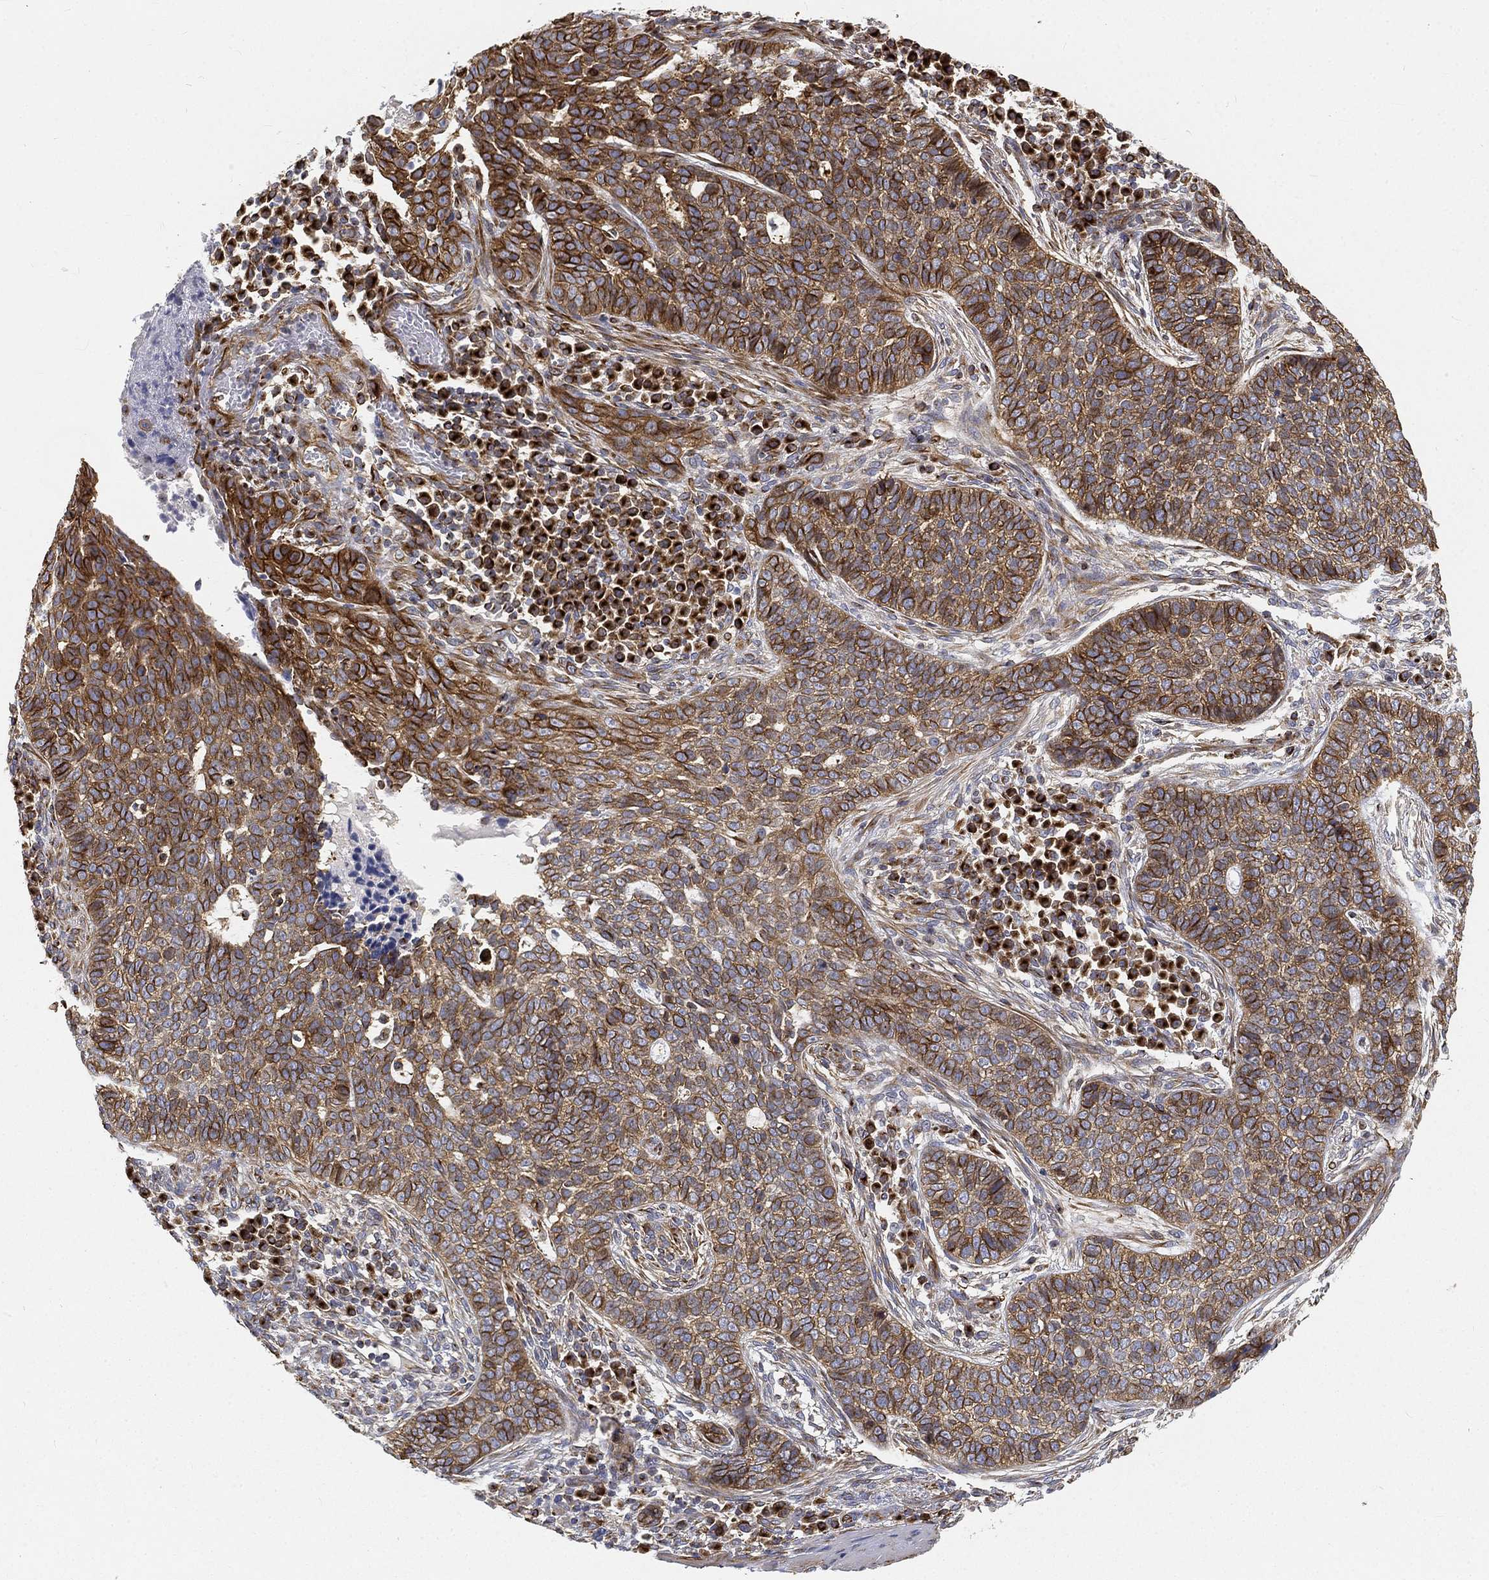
{"staining": {"intensity": "strong", "quantity": "25%-75%", "location": "cytoplasmic/membranous"}, "tissue": "skin cancer", "cell_type": "Tumor cells", "image_type": "cancer", "snomed": [{"axis": "morphology", "description": "Basal cell carcinoma"}, {"axis": "topography", "description": "Skin"}], "caption": "IHC micrograph of neoplastic tissue: human basal cell carcinoma (skin) stained using immunohistochemistry exhibits high levels of strong protein expression localized specifically in the cytoplasmic/membranous of tumor cells, appearing as a cytoplasmic/membranous brown color.", "gene": "TMEM25", "patient": {"sex": "female", "age": 69}}